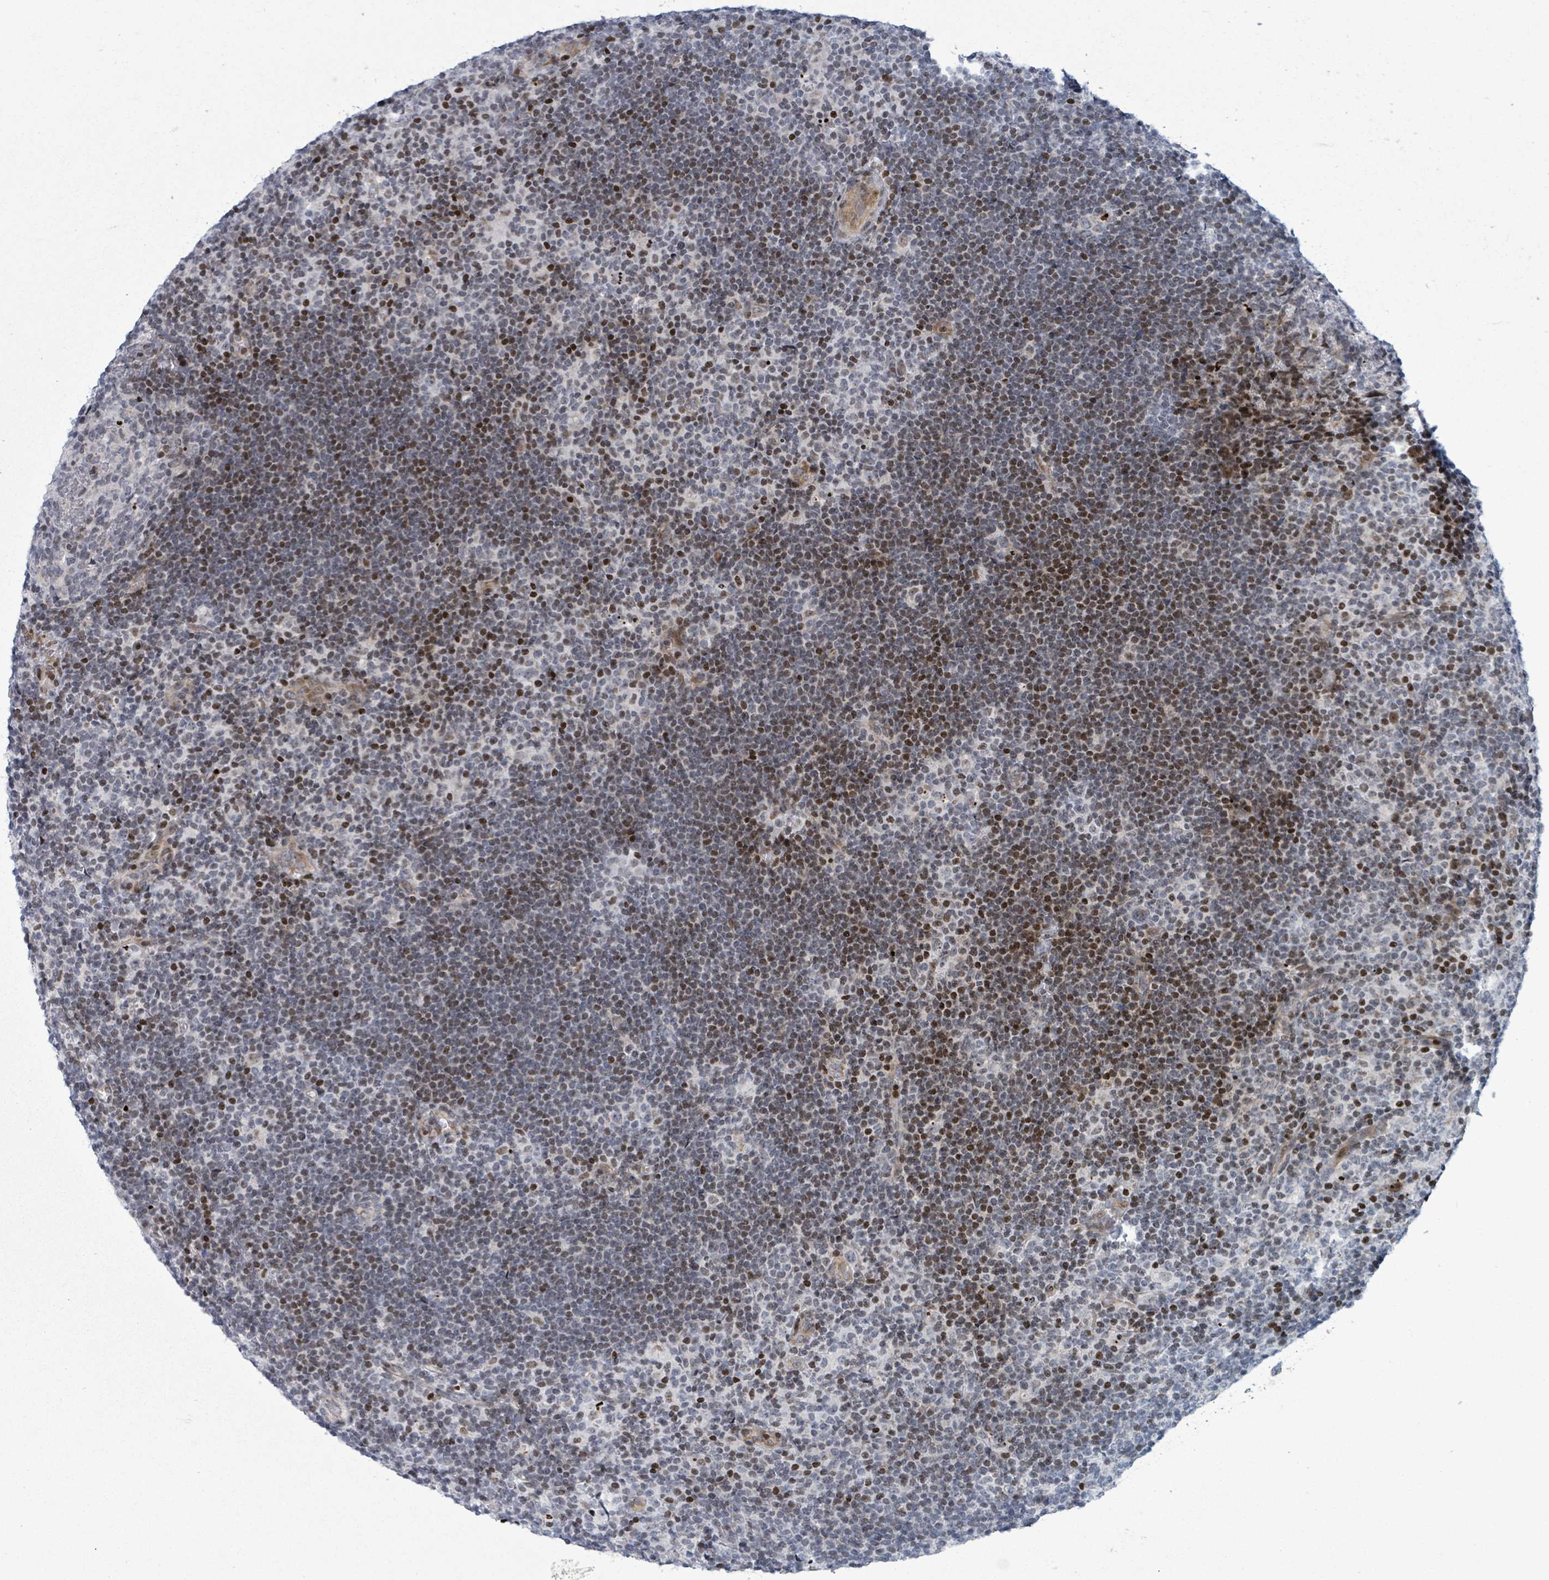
{"staining": {"intensity": "weak", "quantity": "<25%", "location": "cytoplasmic/membranous"}, "tissue": "lymphoma", "cell_type": "Tumor cells", "image_type": "cancer", "snomed": [{"axis": "morphology", "description": "Hodgkin's disease, NOS"}, {"axis": "topography", "description": "Lymph node"}], "caption": "Tumor cells are negative for brown protein staining in lymphoma. (DAB (3,3'-diaminobenzidine) IHC with hematoxylin counter stain).", "gene": "FNDC4", "patient": {"sex": "female", "age": 57}}